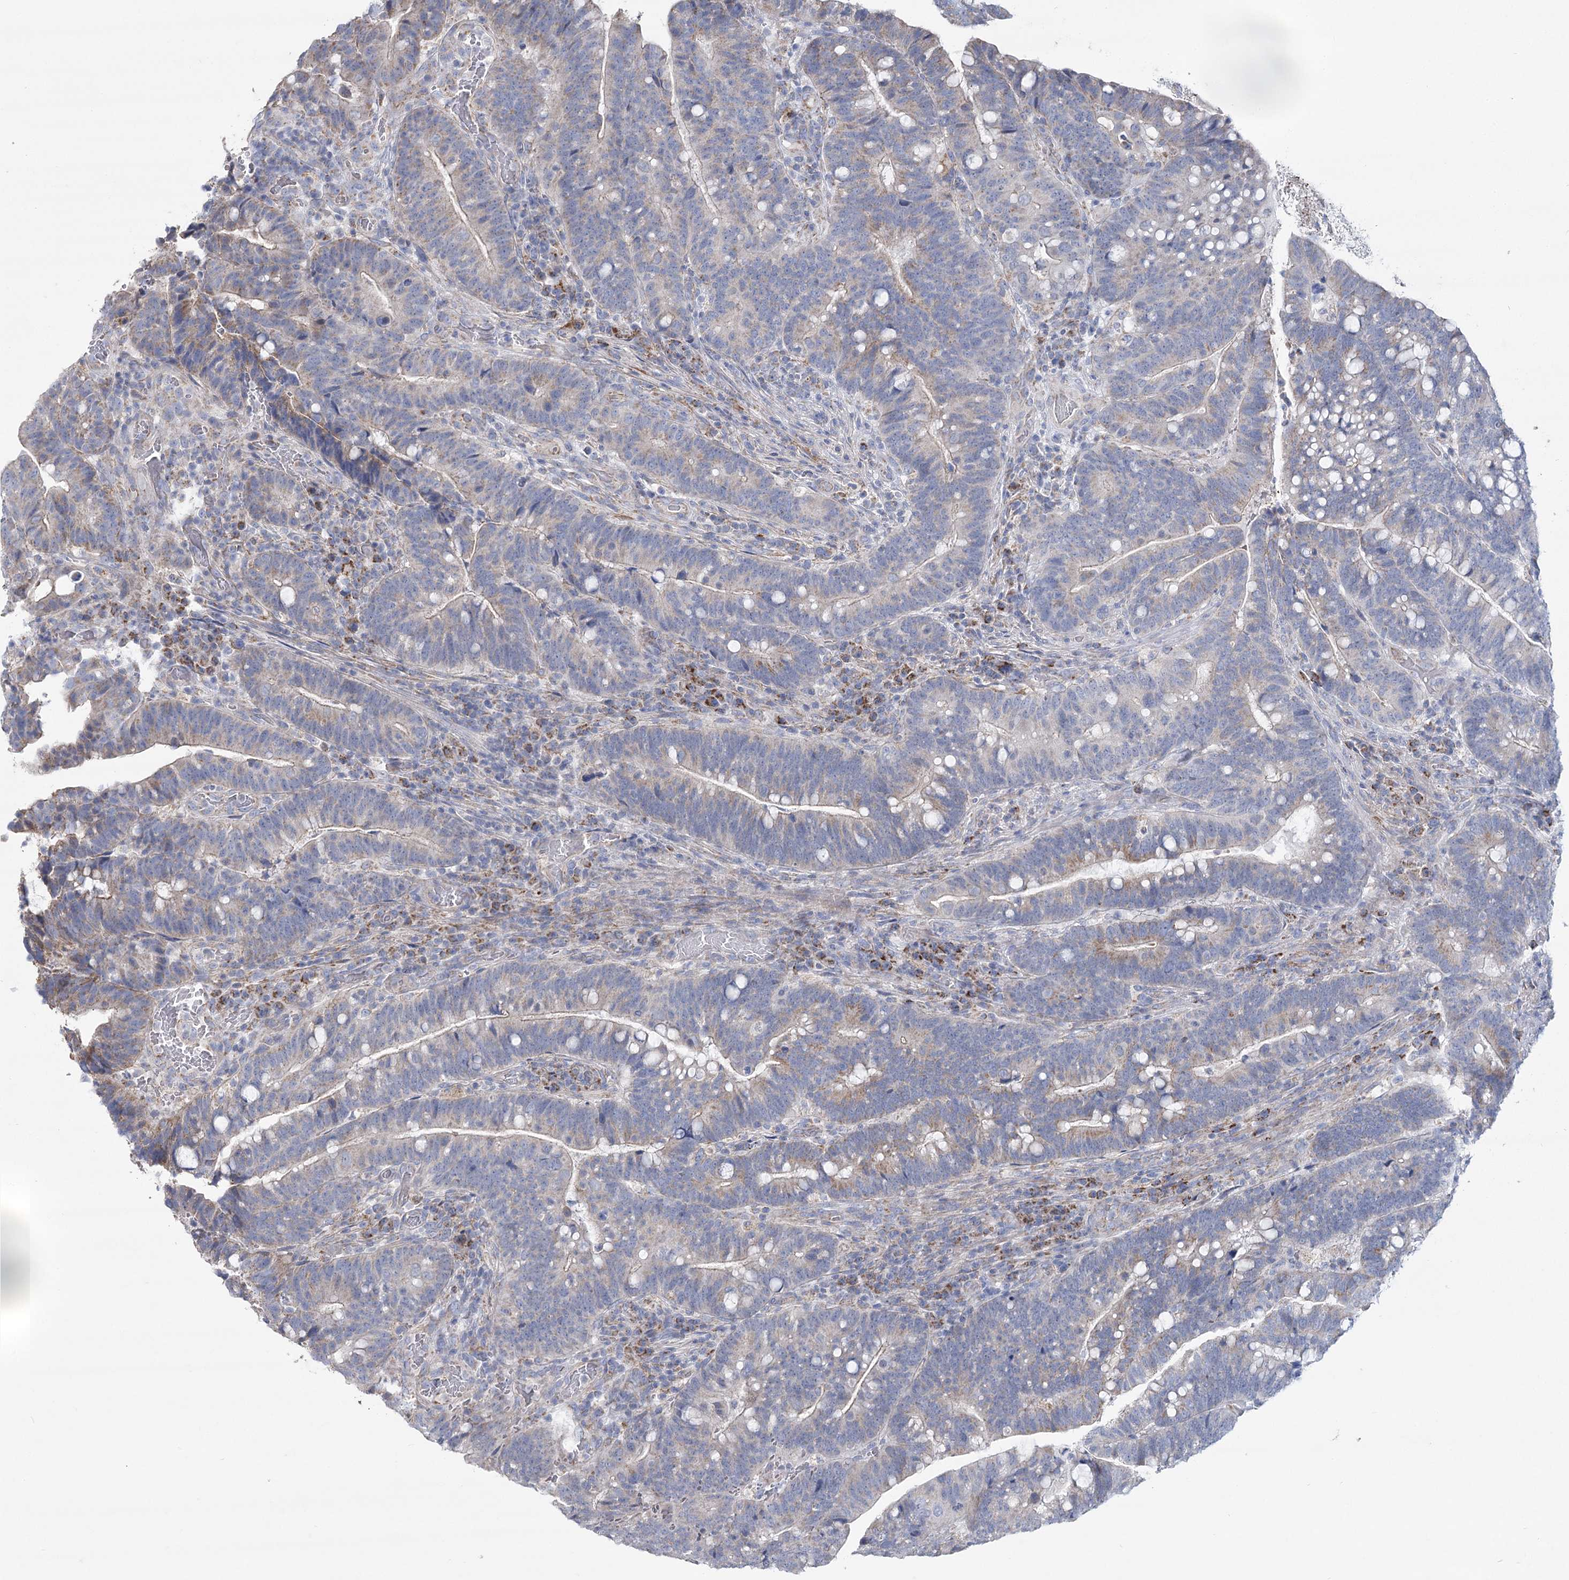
{"staining": {"intensity": "negative", "quantity": "none", "location": "none"}, "tissue": "colorectal cancer", "cell_type": "Tumor cells", "image_type": "cancer", "snomed": [{"axis": "morphology", "description": "Adenocarcinoma, NOS"}, {"axis": "topography", "description": "Colon"}], "caption": "Immunohistochemical staining of human colorectal adenocarcinoma shows no significant staining in tumor cells.", "gene": "SNX7", "patient": {"sex": "female", "age": 66}}